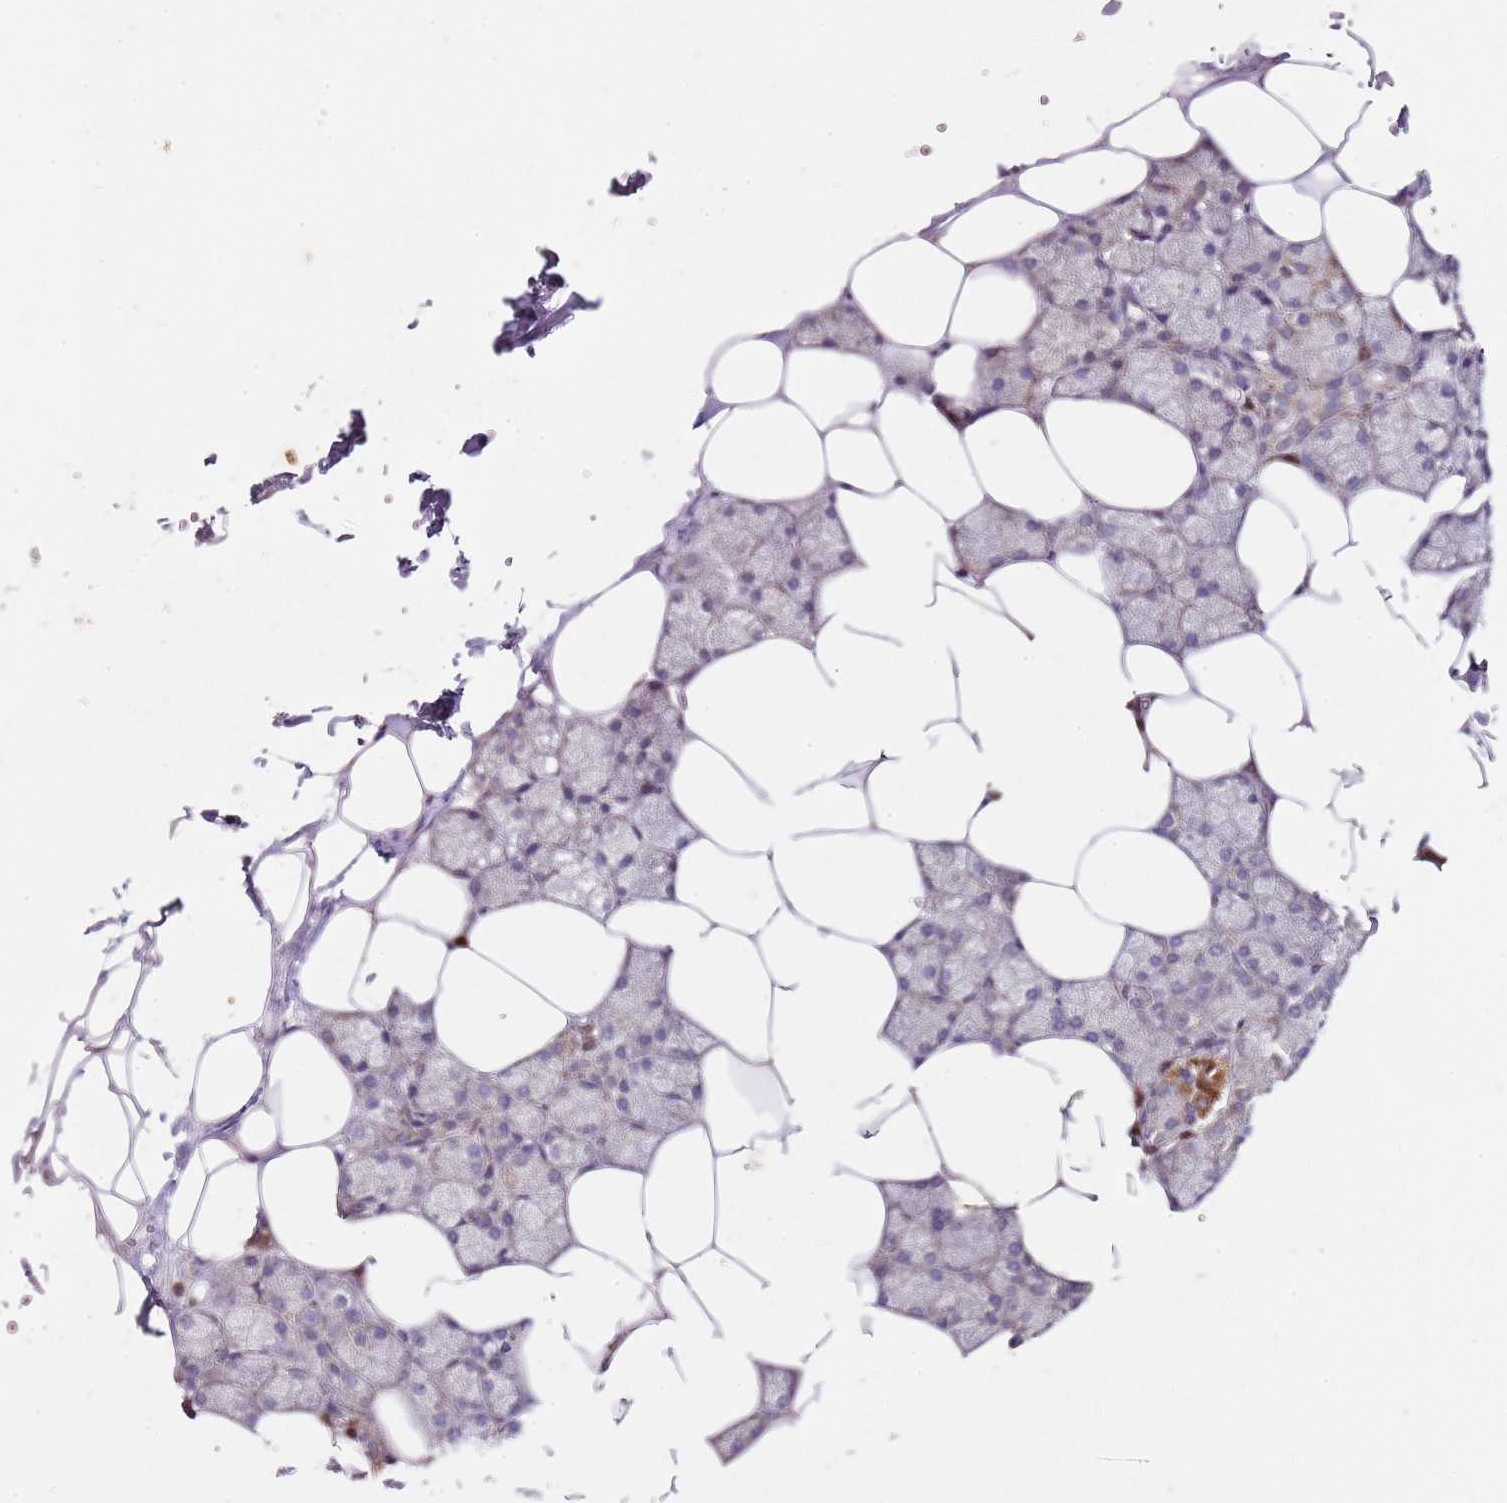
{"staining": {"intensity": "moderate", "quantity": "<25%", "location": "cytoplasmic/membranous"}, "tissue": "salivary gland", "cell_type": "Glandular cells", "image_type": "normal", "snomed": [{"axis": "morphology", "description": "Normal tissue, NOS"}, {"axis": "topography", "description": "Salivary gland"}], "caption": "About <25% of glandular cells in unremarkable human salivary gland demonstrate moderate cytoplasmic/membranous protein expression as visualized by brown immunohistochemical staining.", "gene": "TBC1D9", "patient": {"sex": "male", "age": 62}}